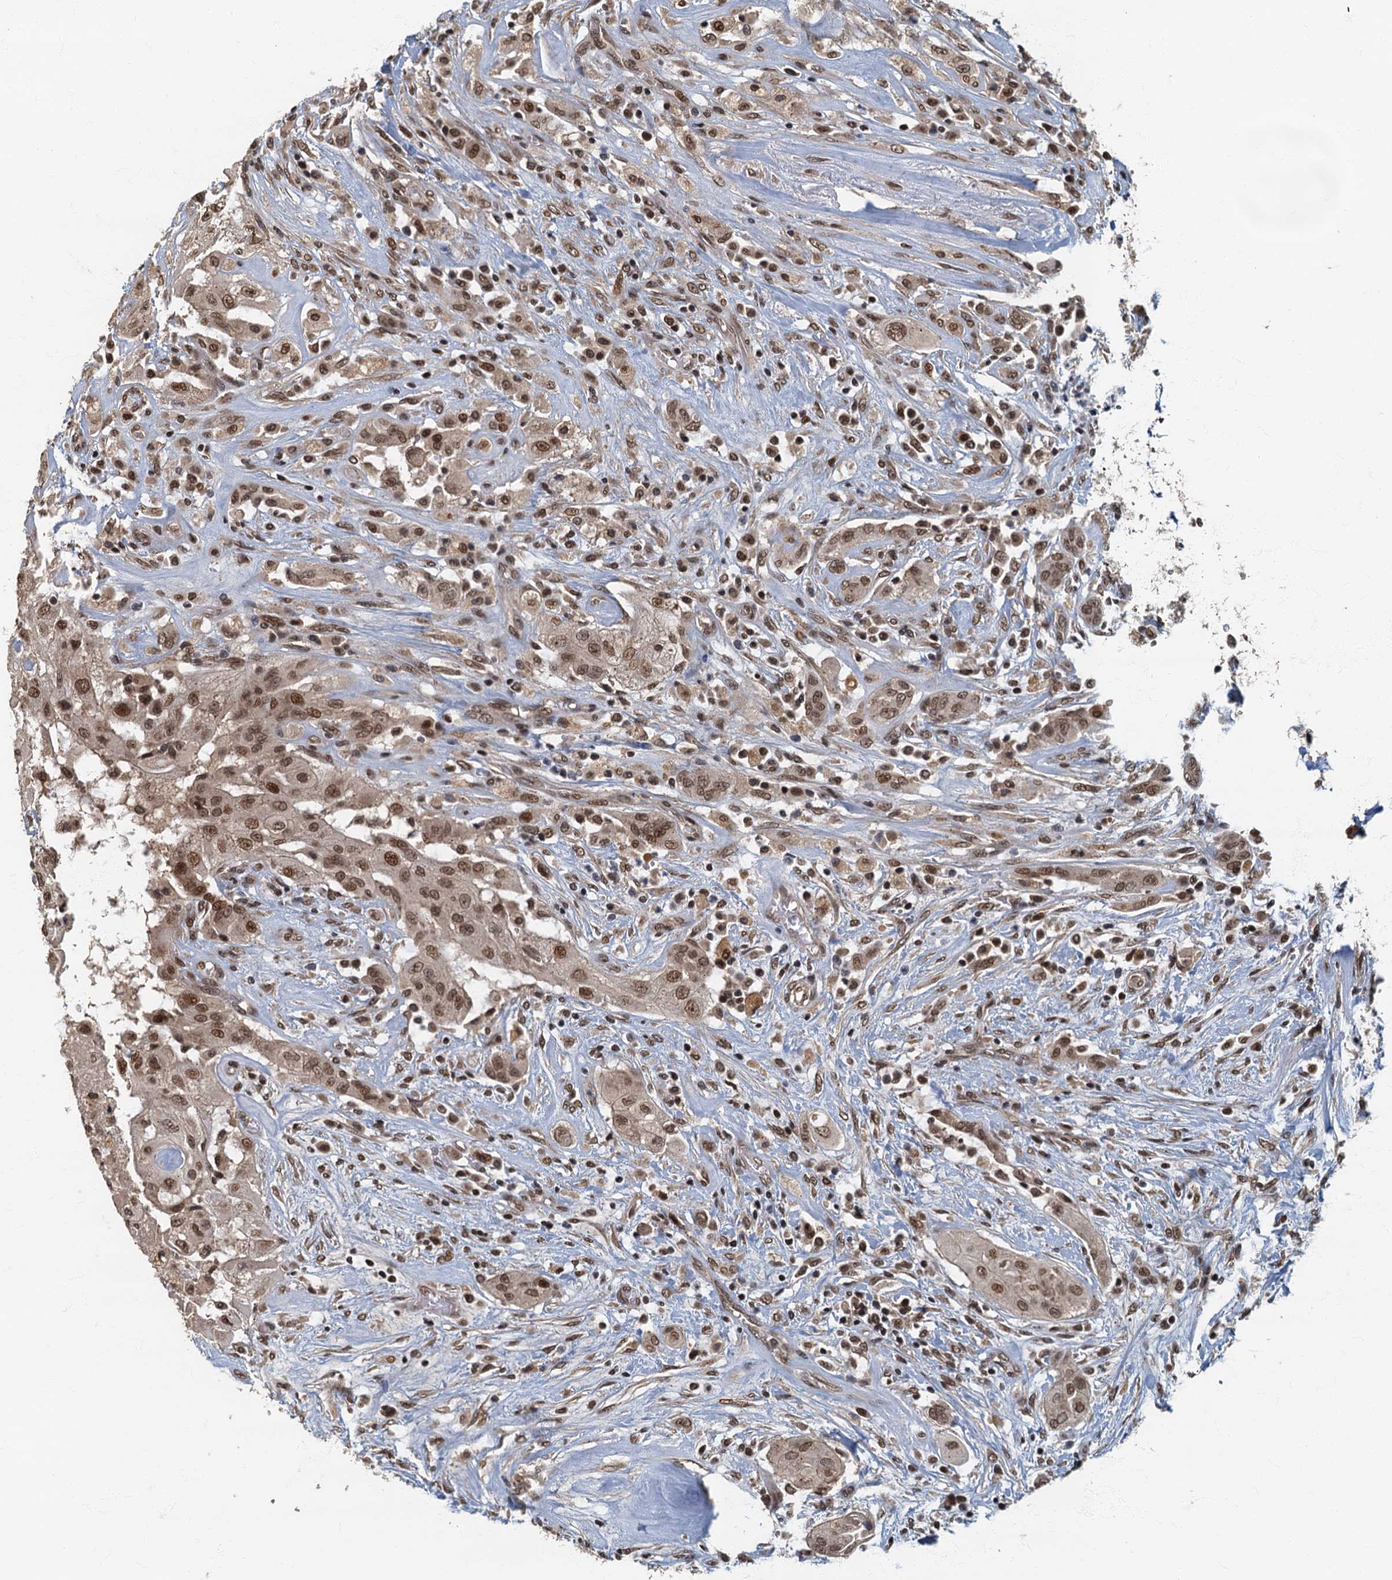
{"staining": {"intensity": "moderate", "quantity": ">75%", "location": "nuclear"}, "tissue": "thyroid cancer", "cell_type": "Tumor cells", "image_type": "cancer", "snomed": [{"axis": "morphology", "description": "Papillary adenocarcinoma, NOS"}, {"axis": "topography", "description": "Thyroid gland"}], "caption": "Immunohistochemistry histopathology image of neoplastic tissue: human thyroid cancer stained using immunohistochemistry (IHC) reveals medium levels of moderate protein expression localized specifically in the nuclear of tumor cells, appearing as a nuclear brown color.", "gene": "CKAP2L", "patient": {"sex": "female", "age": 59}}